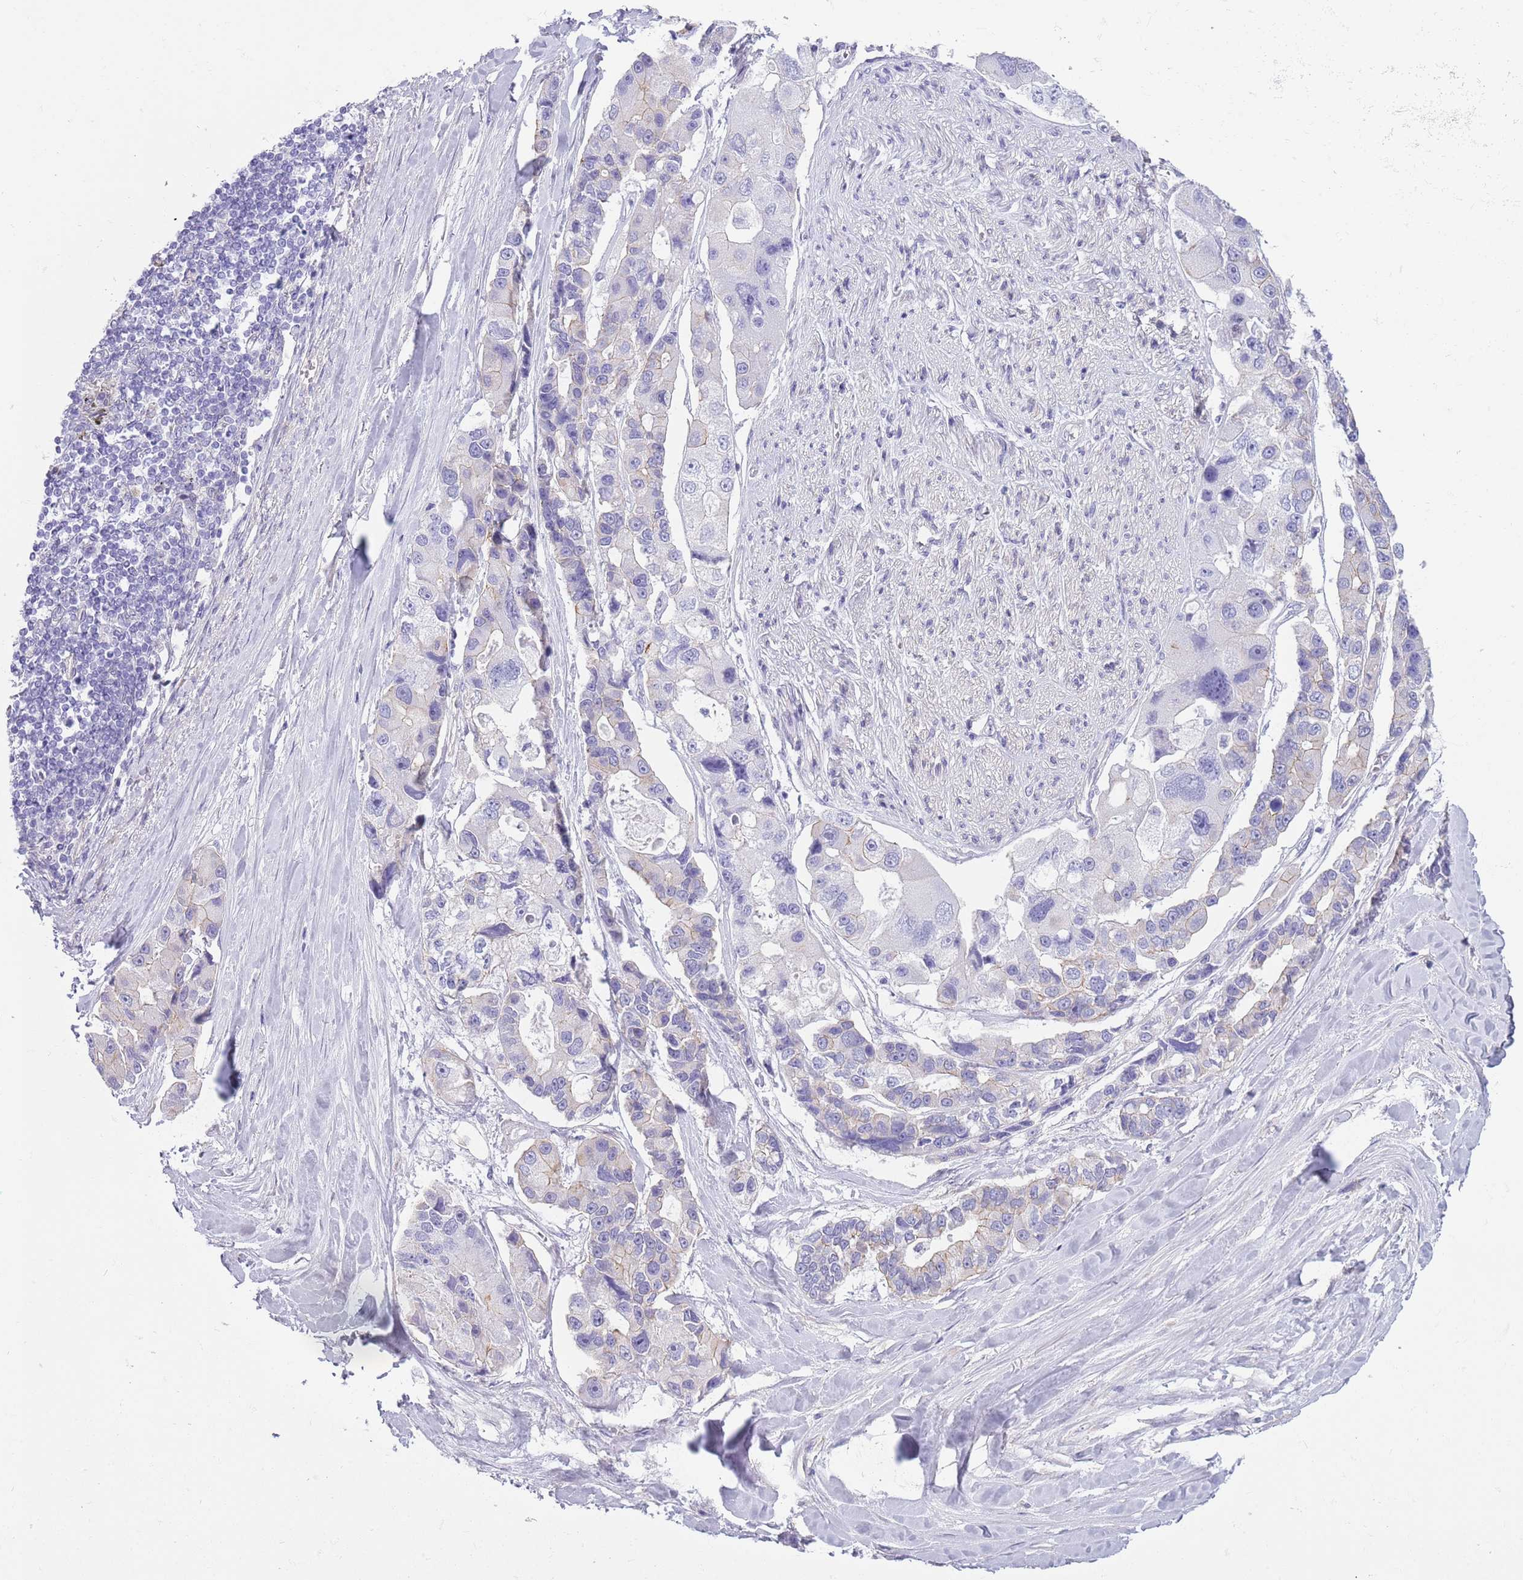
{"staining": {"intensity": "weak", "quantity": "<25%", "location": "cytoplasmic/membranous"}, "tissue": "lung cancer", "cell_type": "Tumor cells", "image_type": "cancer", "snomed": [{"axis": "morphology", "description": "Adenocarcinoma, NOS"}, {"axis": "topography", "description": "Lung"}], "caption": "This micrograph is of adenocarcinoma (lung) stained with immunohistochemistry to label a protein in brown with the nuclei are counter-stained blue. There is no positivity in tumor cells.", "gene": "RBP3", "patient": {"sex": "female", "age": 54}}